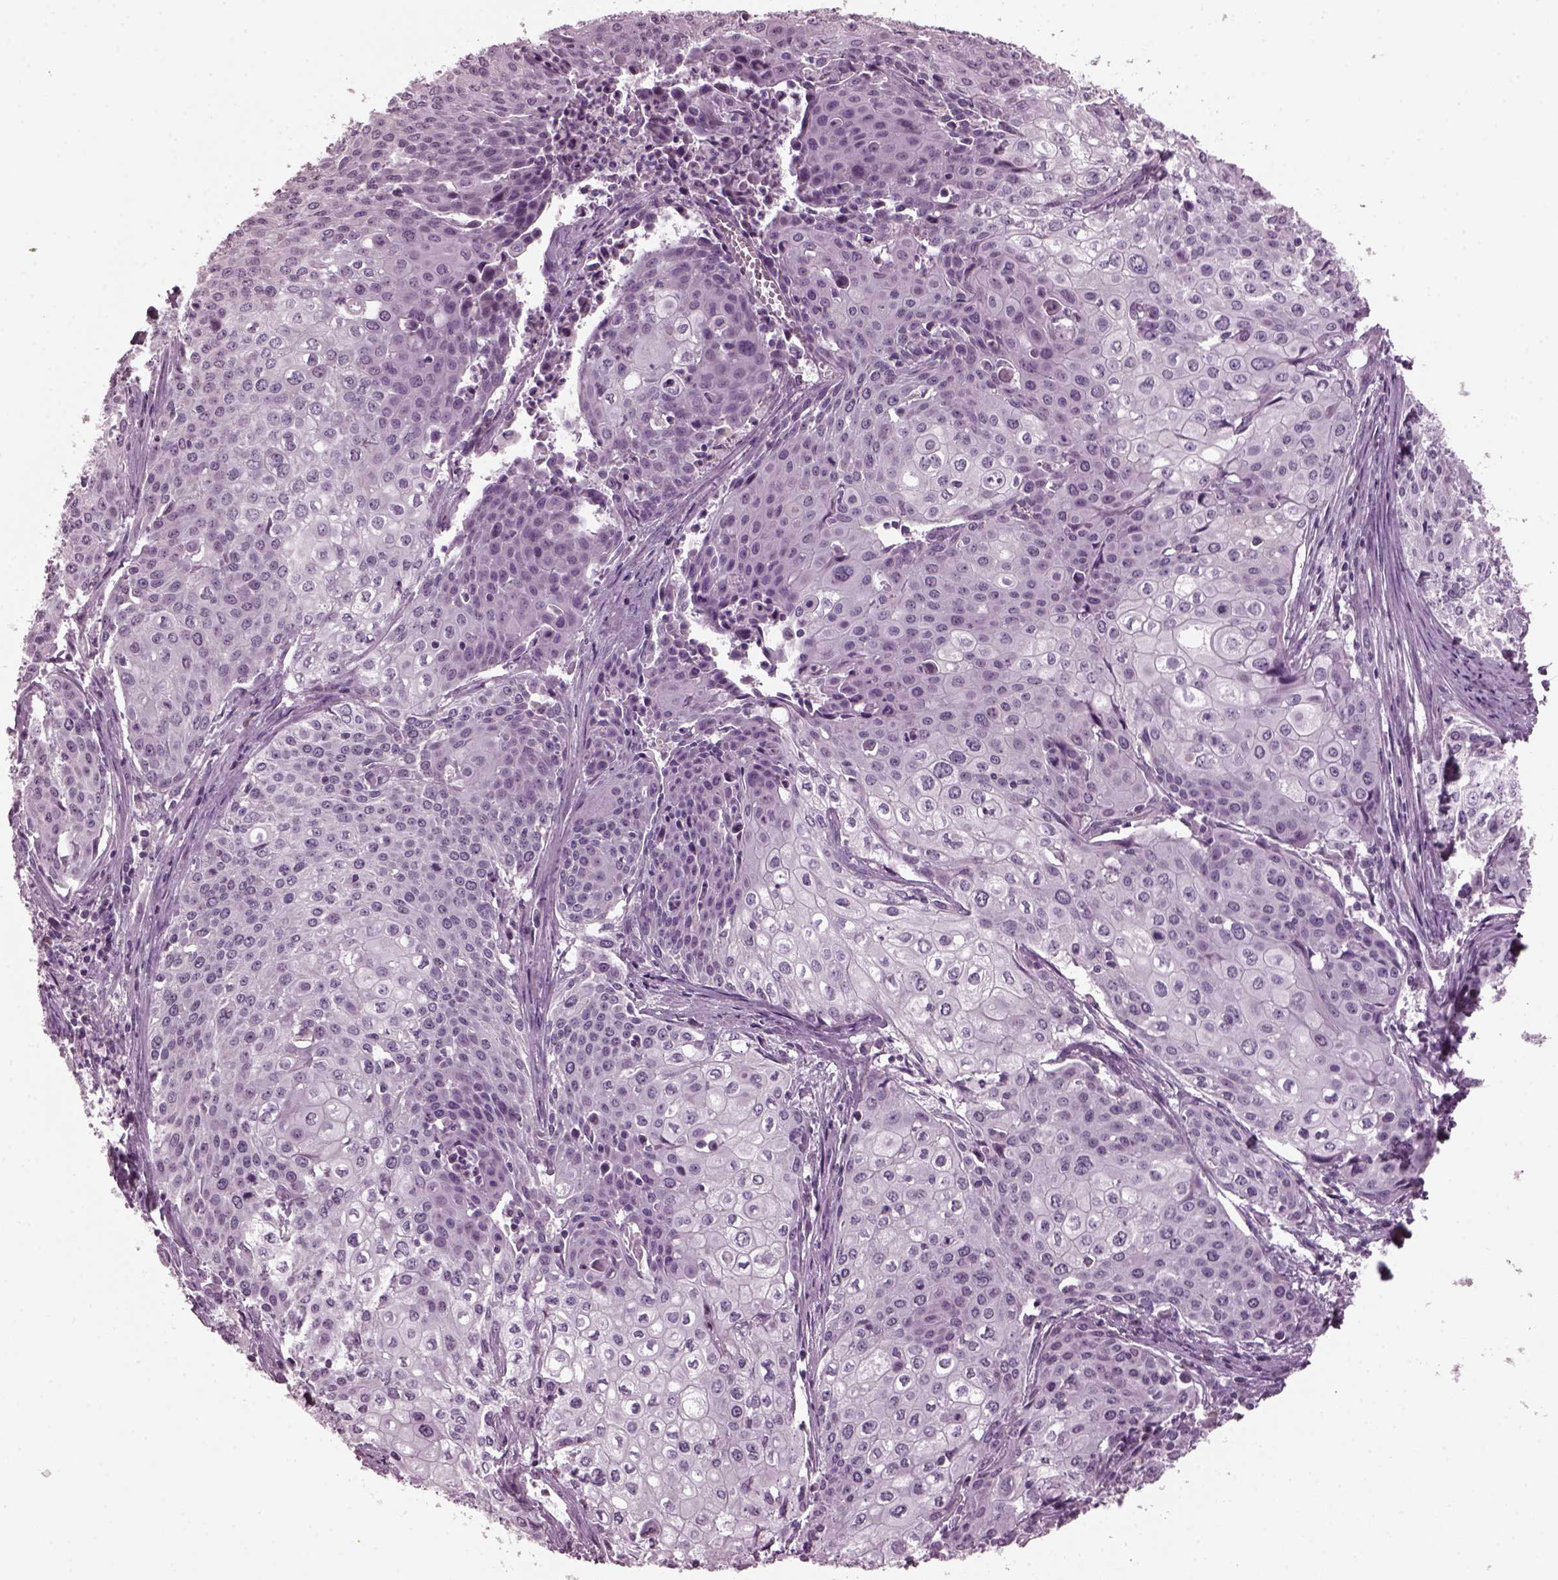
{"staining": {"intensity": "negative", "quantity": "none", "location": "none"}, "tissue": "cervical cancer", "cell_type": "Tumor cells", "image_type": "cancer", "snomed": [{"axis": "morphology", "description": "Squamous cell carcinoma, NOS"}, {"axis": "topography", "description": "Cervix"}], "caption": "DAB immunohistochemical staining of squamous cell carcinoma (cervical) demonstrates no significant expression in tumor cells.", "gene": "CLCN4", "patient": {"sex": "female", "age": 39}}